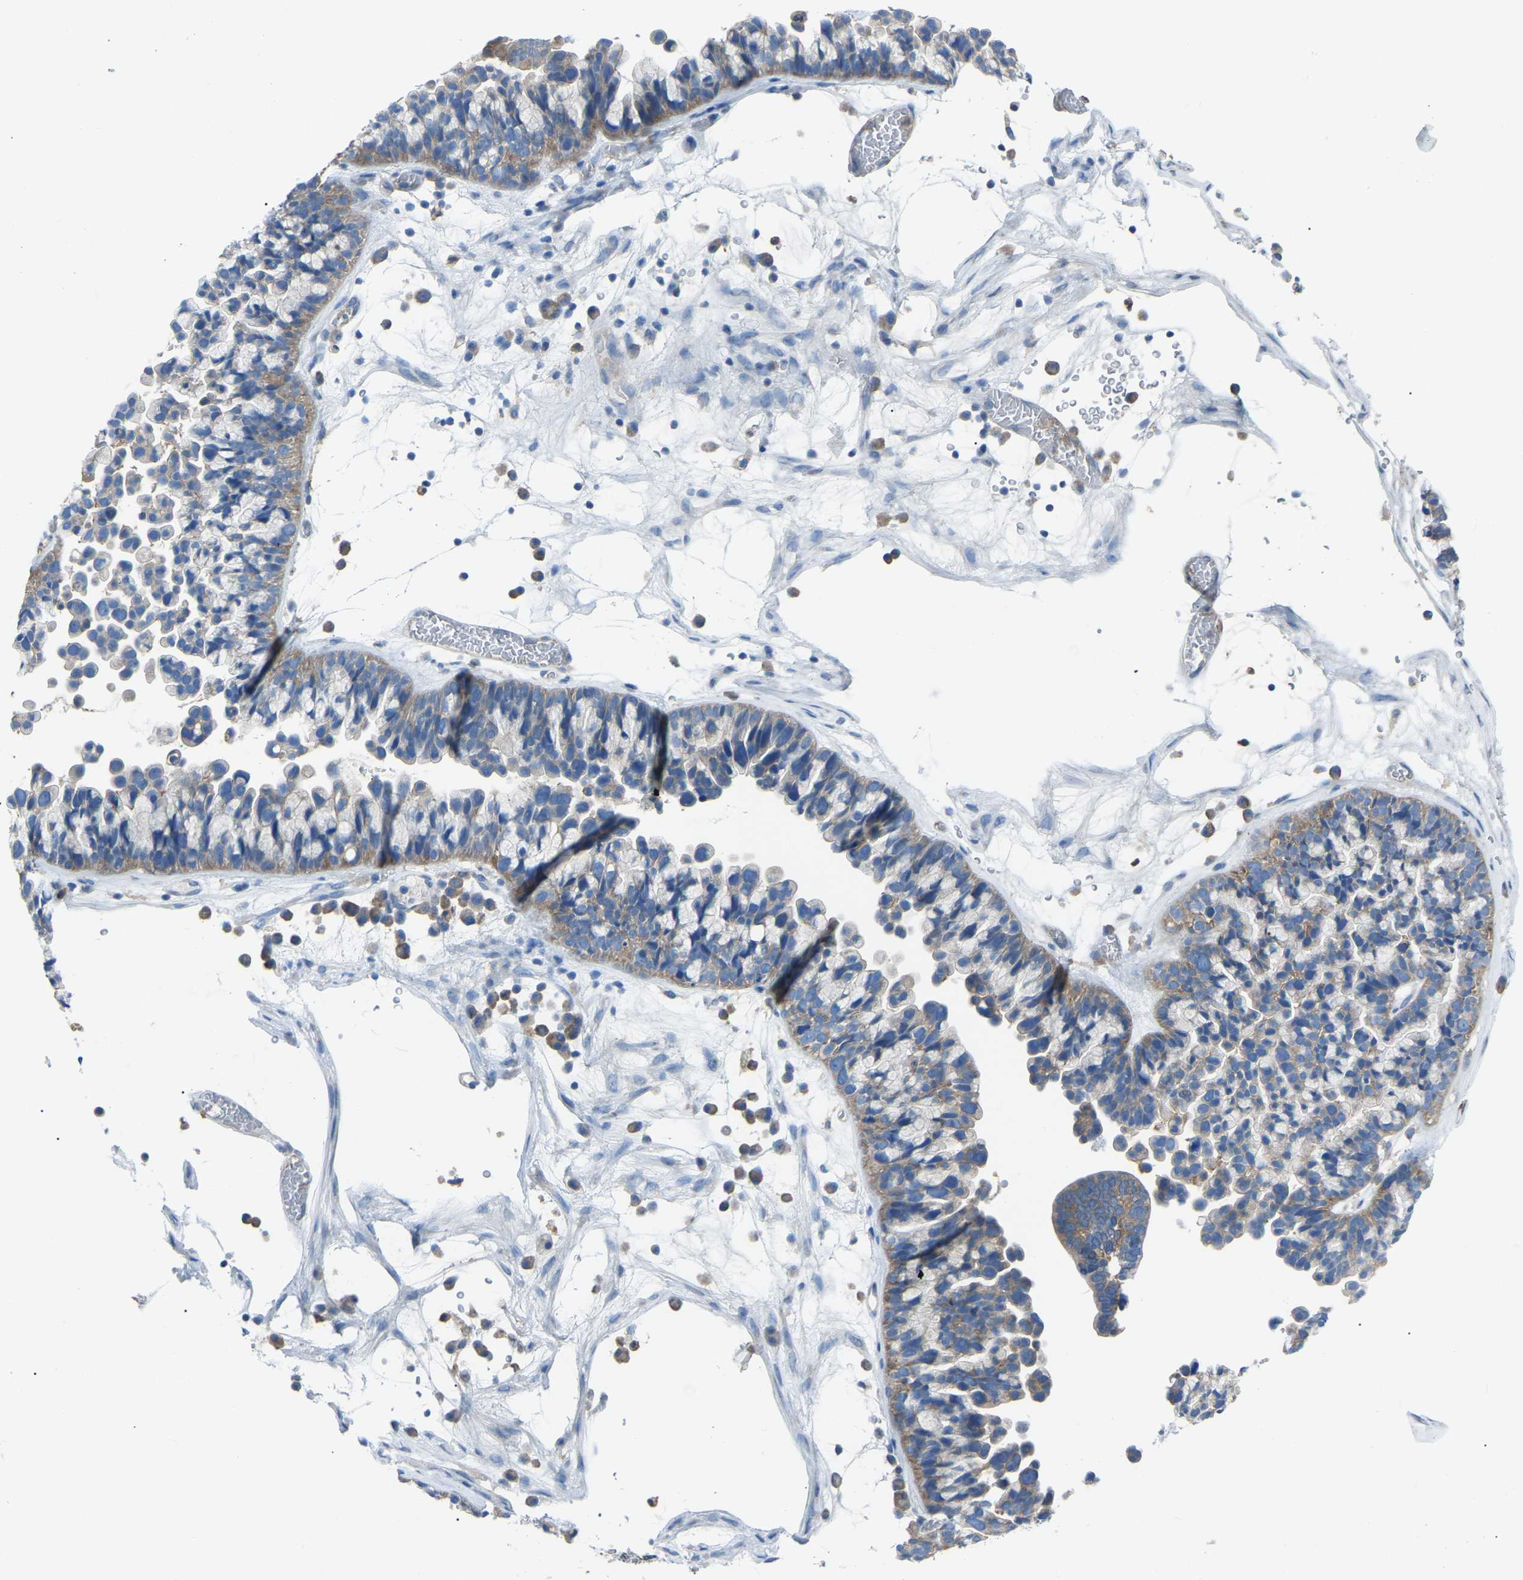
{"staining": {"intensity": "moderate", "quantity": "<25%", "location": "cytoplasmic/membranous"}, "tissue": "ovarian cancer", "cell_type": "Tumor cells", "image_type": "cancer", "snomed": [{"axis": "morphology", "description": "Cystadenocarcinoma, serous, NOS"}, {"axis": "topography", "description": "Ovary"}], "caption": "Tumor cells exhibit low levels of moderate cytoplasmic/membranous expression in approximately <25% of cells in human ovarian cancer. Nuclei are stained in blue.", "gene": "AIMP1", "patient": {"sex": "female", "age": 56}}